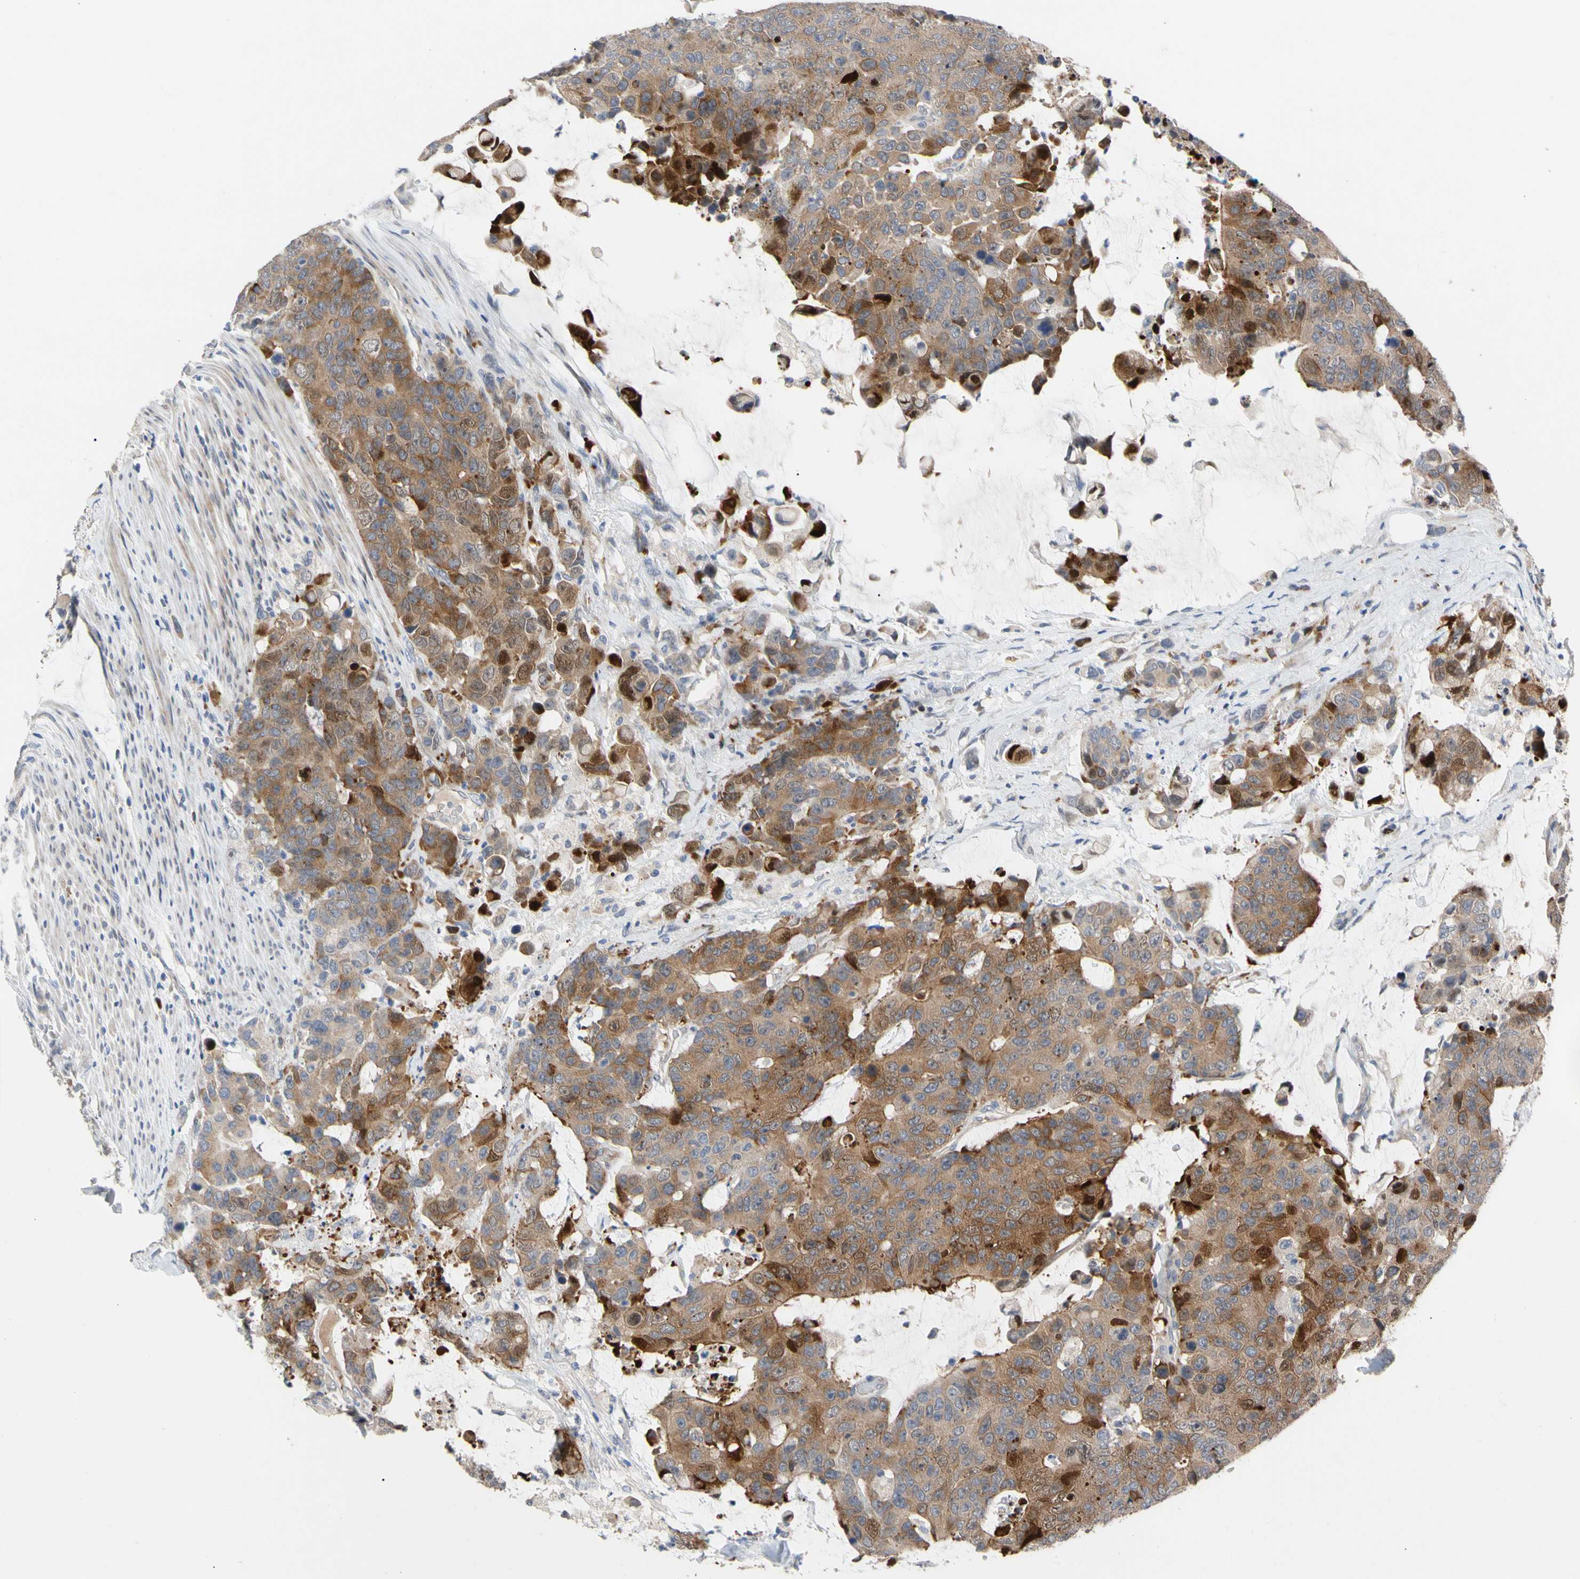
{"staining": {"intensity": "moderate", "quantity": ">75%", "location": "cytoplasmic/membranous"}, "tissue": "colorectal cancer", "cell_type": "Tumor cells", "image_type": "cancer", "snomed": [{"axis": "morphology", "description": "Adenocarcinoma, NOS"}, {"axis": "topography", "description": "Colon"}], "caption": "This histopathology image exhibits immunohistochemistry (IHC) staining of colorectal adenocarcinoma, with medium moderate cytoplasmic/membranous expression in about >75% of tumor cells.", "gene": "HMGCR", "patient": {"sex": "female", "age": 86}}